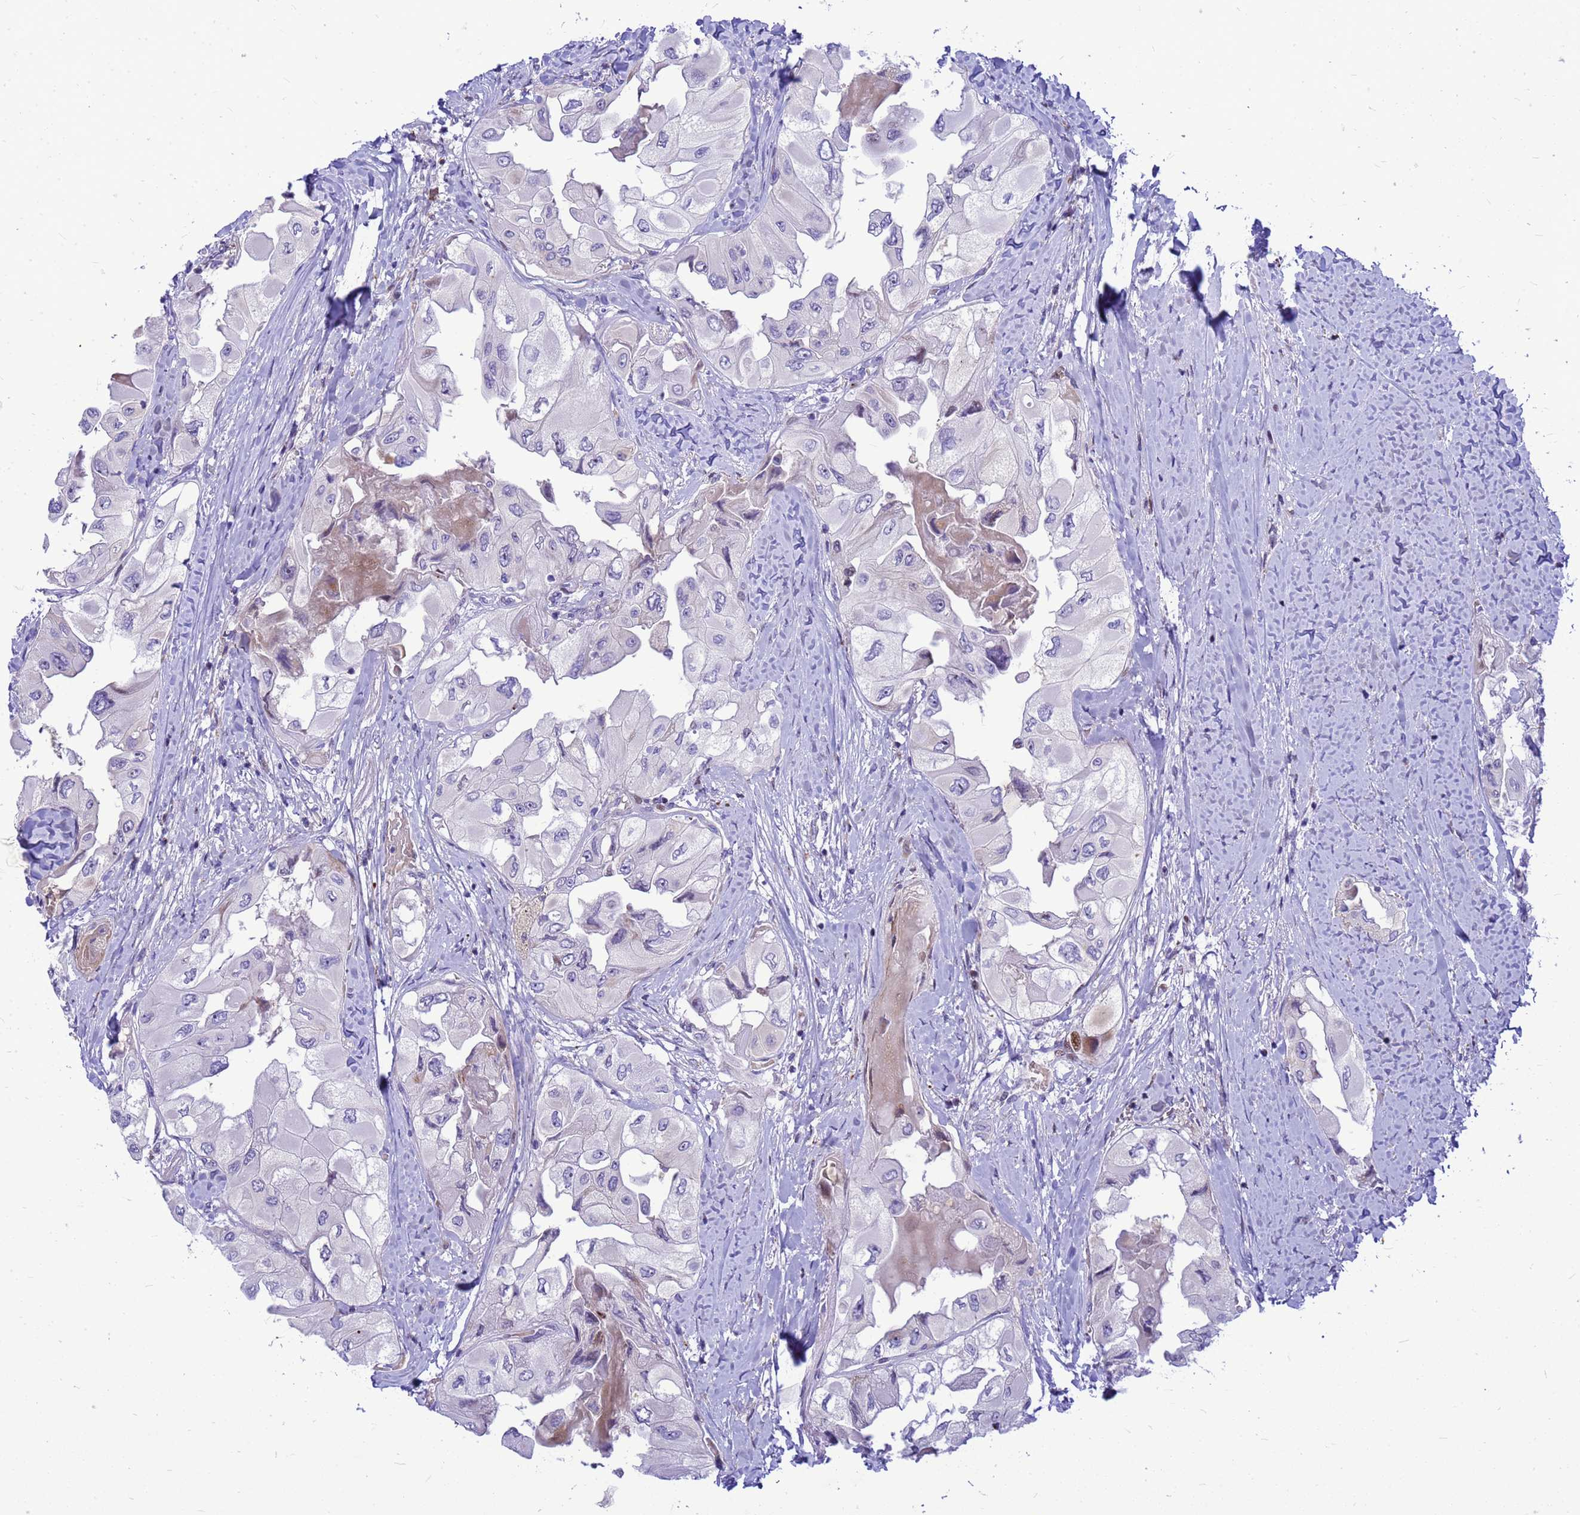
{"staining": {"intensity": "negative", "quantity": "none", "location": "none"}, "tissue": "thyroid cancer", "cell_type": "Tumor cells", "image_type": "cancer", "snomed": [{"axis": "morphology", "description": "Normal tissue, NOS"}, {"axis": "morphology", "description": "Papillary adenocarcinoma, NOS"}, {"axis": "topography", "description": "Thyroid gland"}], "caption": "The photomicrograph displays no staining of tumor cells in thyroid papillary adenocarcinoma.", "gene": "ADAMTS7", "patient": {"sex": "female", "age": 59}}